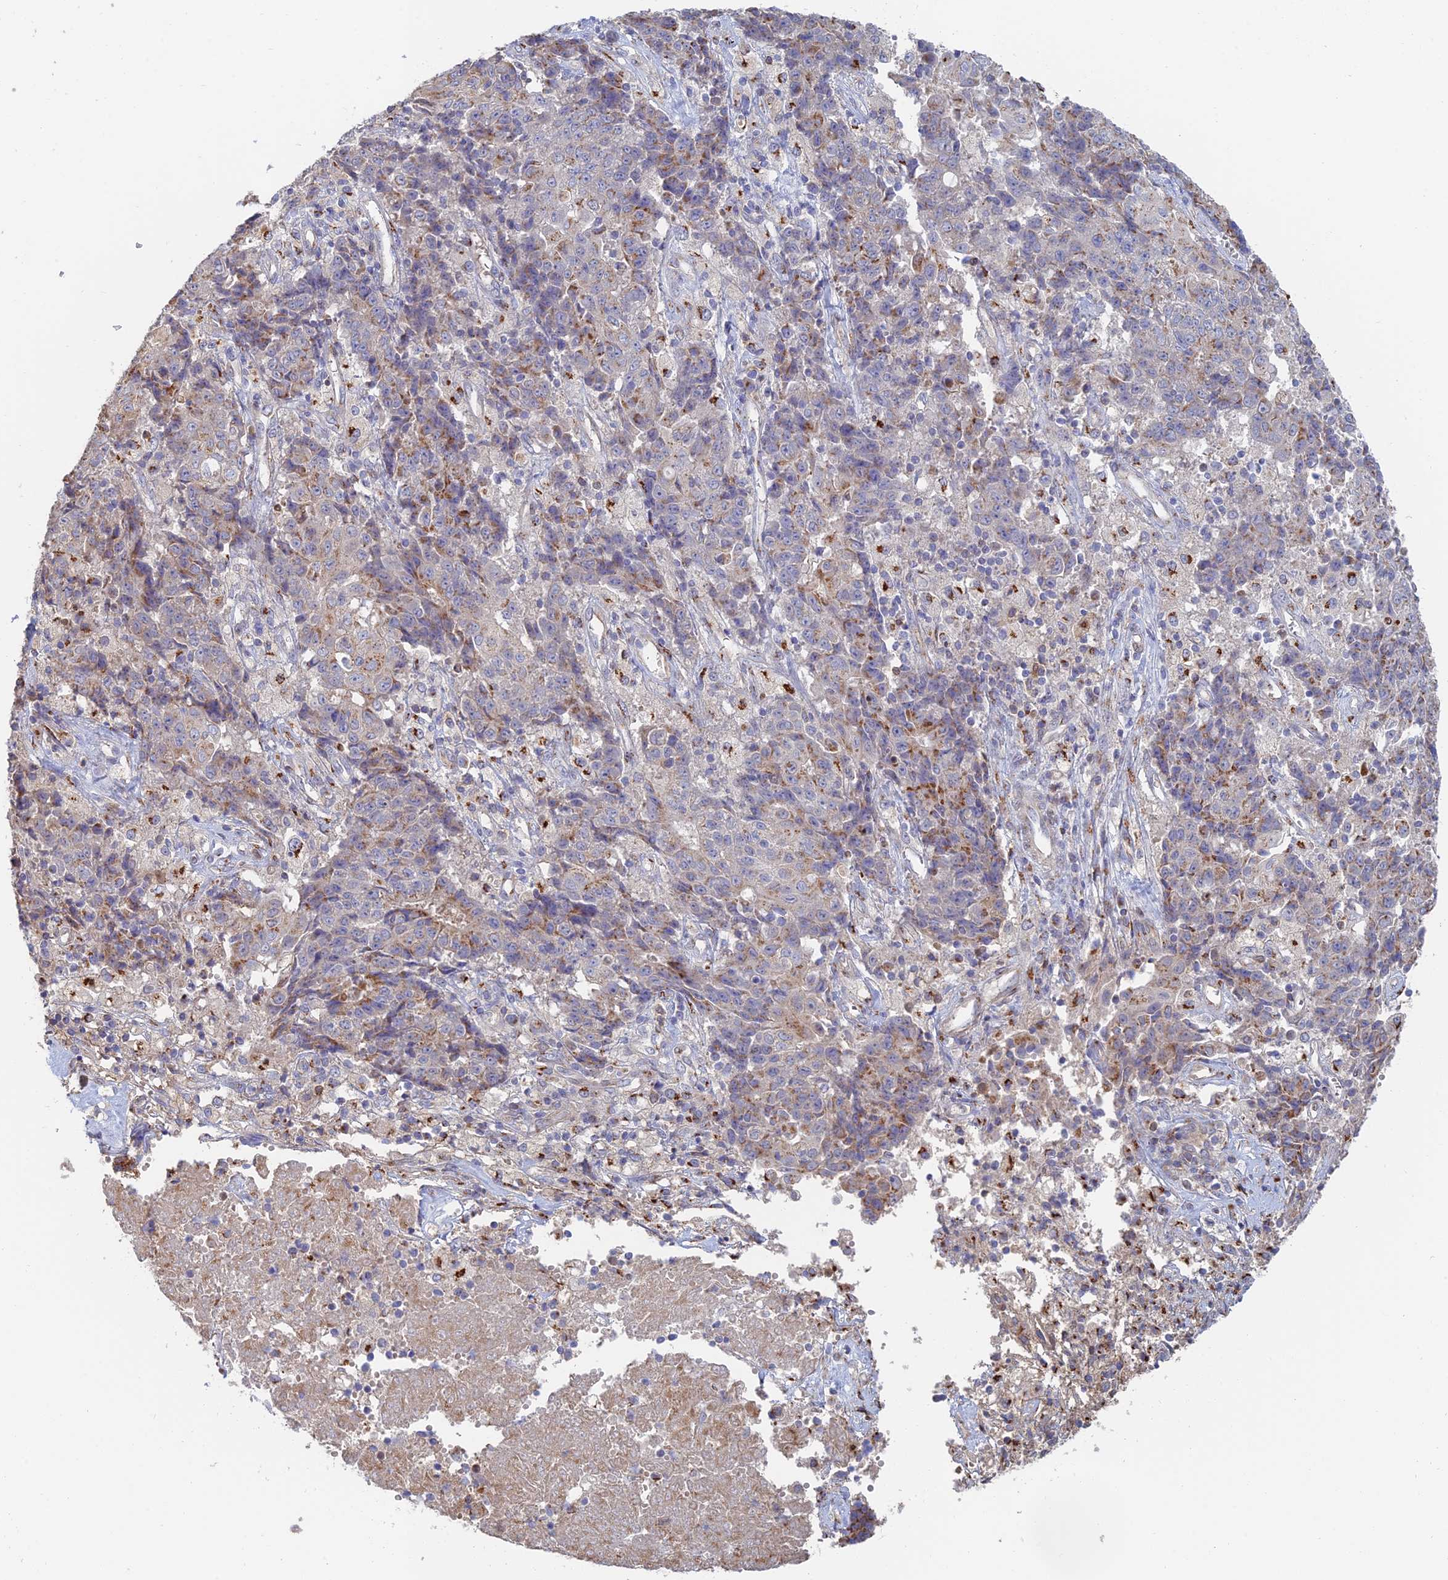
{"staining": {"intensity": "moderate", "quantity": "<25%", "location": "cytoplasmic/membranous"}, "tissue": "ovarian cancer", "cell_type": "Tumor cells", "image_type": "cancer", "snomed": [{"axis": "morphology", "description": "Carcinoma, endometroid"}, {"axis": "topography", "description": "Ovary"}], "caption": "Ovarian cancer (endometroid carcinoma) stained with immunohistochemistry reveals moderate cytoplasmic/membranous positivity in about <25% of tumor cells.", "gene": "HS2ST1", "patient": {"sex": "female", "age": 42}}